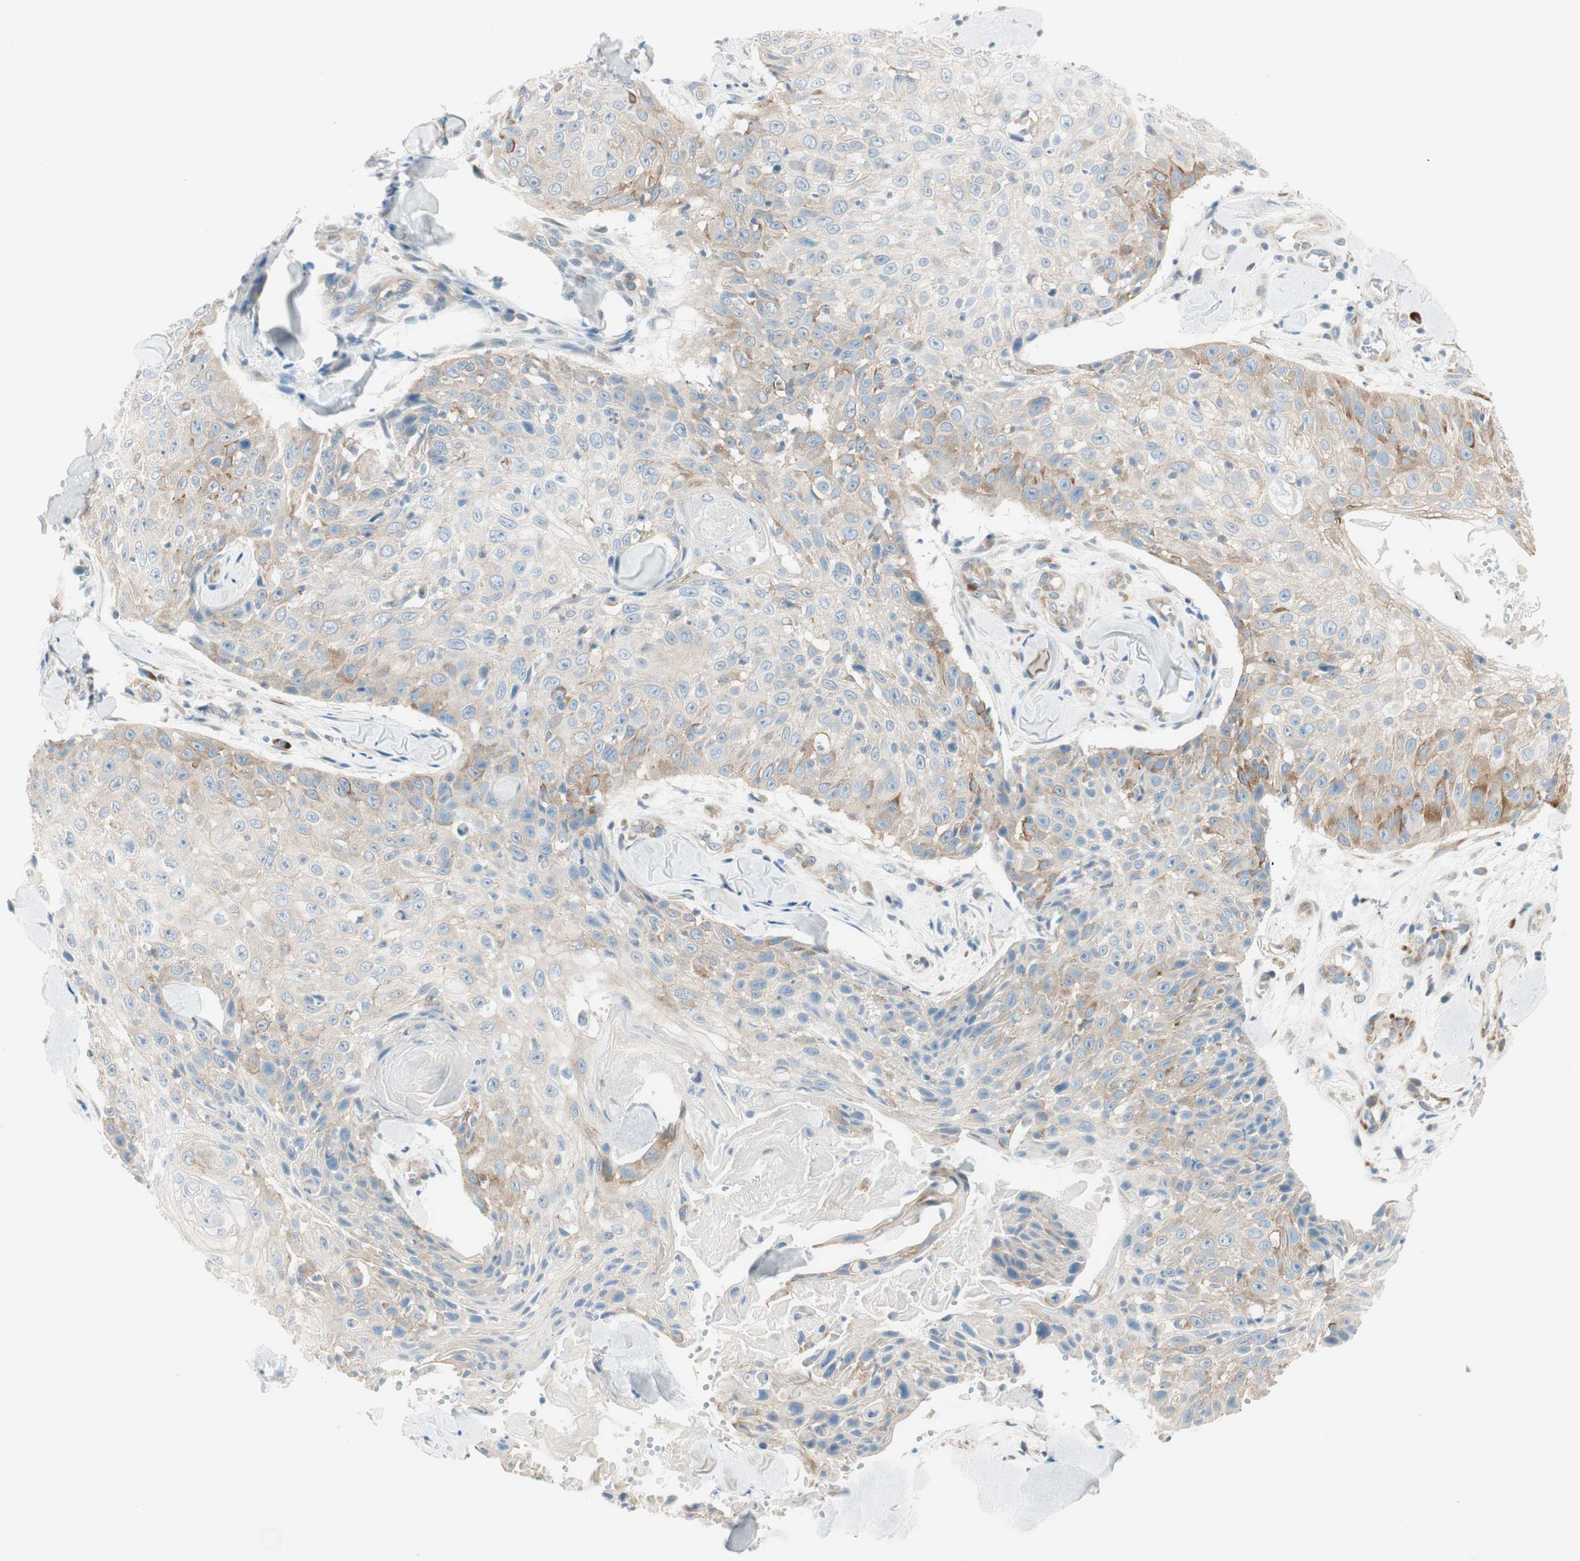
{"staining": {"intensity": "moderate", "quantity": "<25%", "location": "cytoplasmic/membranous"}, "tissue": "skin cancer", "cell_type": "Tumor cells", "image_type": "cancer", "snomed": [{"axis": "morphology", "description": "Squamous cell carcinoma, NOS"}, {"axis": "topography", "description": "Skin"}], "caption": "A brown stain shows moderate cytoplasmic/membranous staining of a protein in human squamous cell carcinoma (skin) tumor cells.", "gene": "CDK3", "patient": {"sex": "male", "age": 86}}